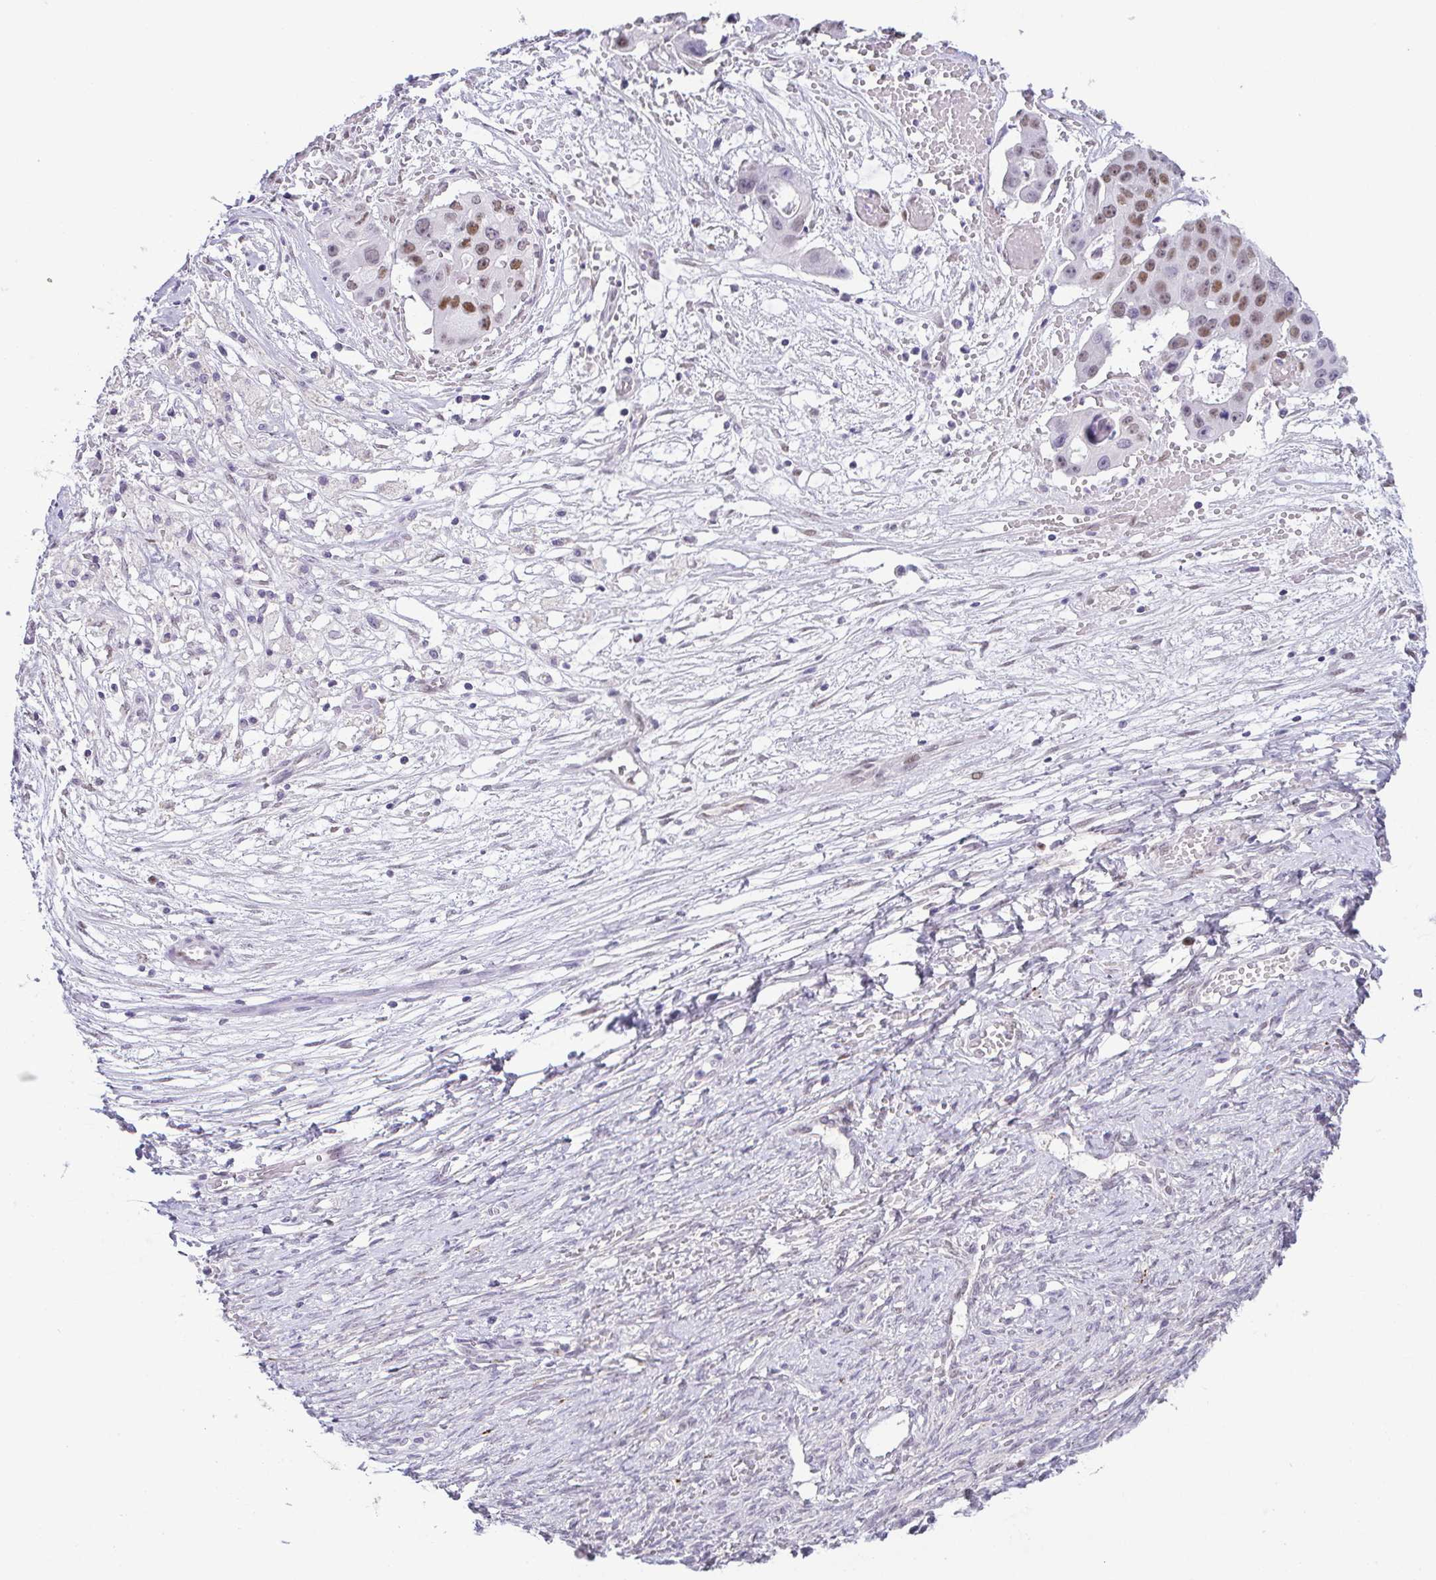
{"staining": {"intensity": "moderate", "quantity": "25%-75%", "location": "nuclear"}, "tissue": "ovarian cancer", "cell_type": "Tumor cells", "image_type": "cancer", "snomed": [{"axis": "morphology", "description": "Cystadenocarcinoma, serous, NOS"}, {"axis": "topography", "description": "Ovary"}], "caption": "An image of serous cystadenocarcinoma (ovarian) stained for a protein demonstrates moderate nuclear brown staining in tumor cells.", "gene": "TCF3", "patient": {"sex": "female", "age": 56}}